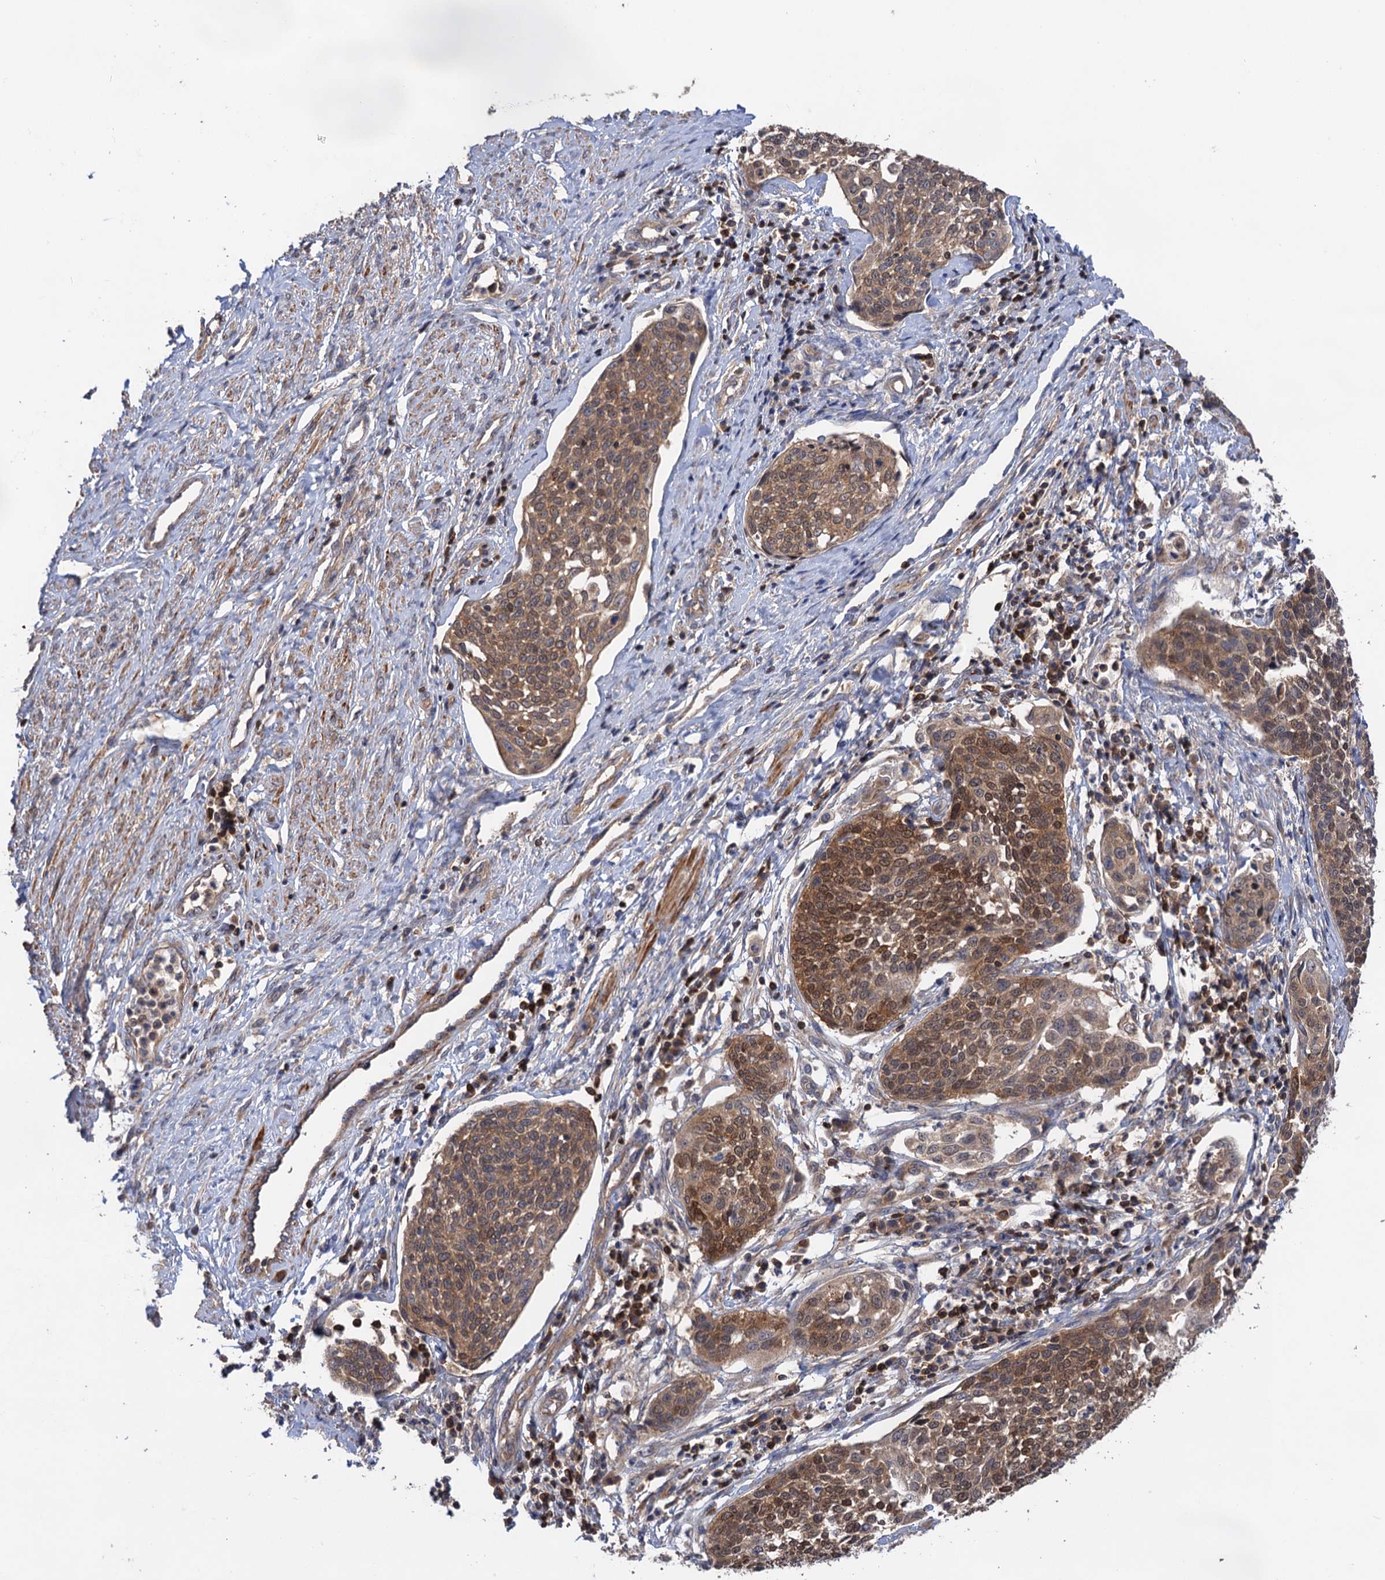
{"staining": {"intensity": "moderate", "quantity": ">75%", "location": "cytoplasmic/membranous,nuclear"}, "tissue": "cervical cancer", "cell_type": "Tumor cells", "image_type": "cancer", "snomed": [{"axis": "morphology", "description": "Squamous cell carcinoma, NOS"}, {"axis": "topography", "description": "Cervix"}], "caption": "Cervical squamous cell carcinoma stained with DAB IHC demonstrates medium levels of moderate cytoplasmic/membranous and nuclear expression in about >75% of tumor cells. The staining was performed using DAB to visualize the protein expression in brown, while the nuclei were stained in blue with hematoxylin (Magnification: 20x).", "gene": "DGKA", "patient": {"sex": "female", "age": 34}}